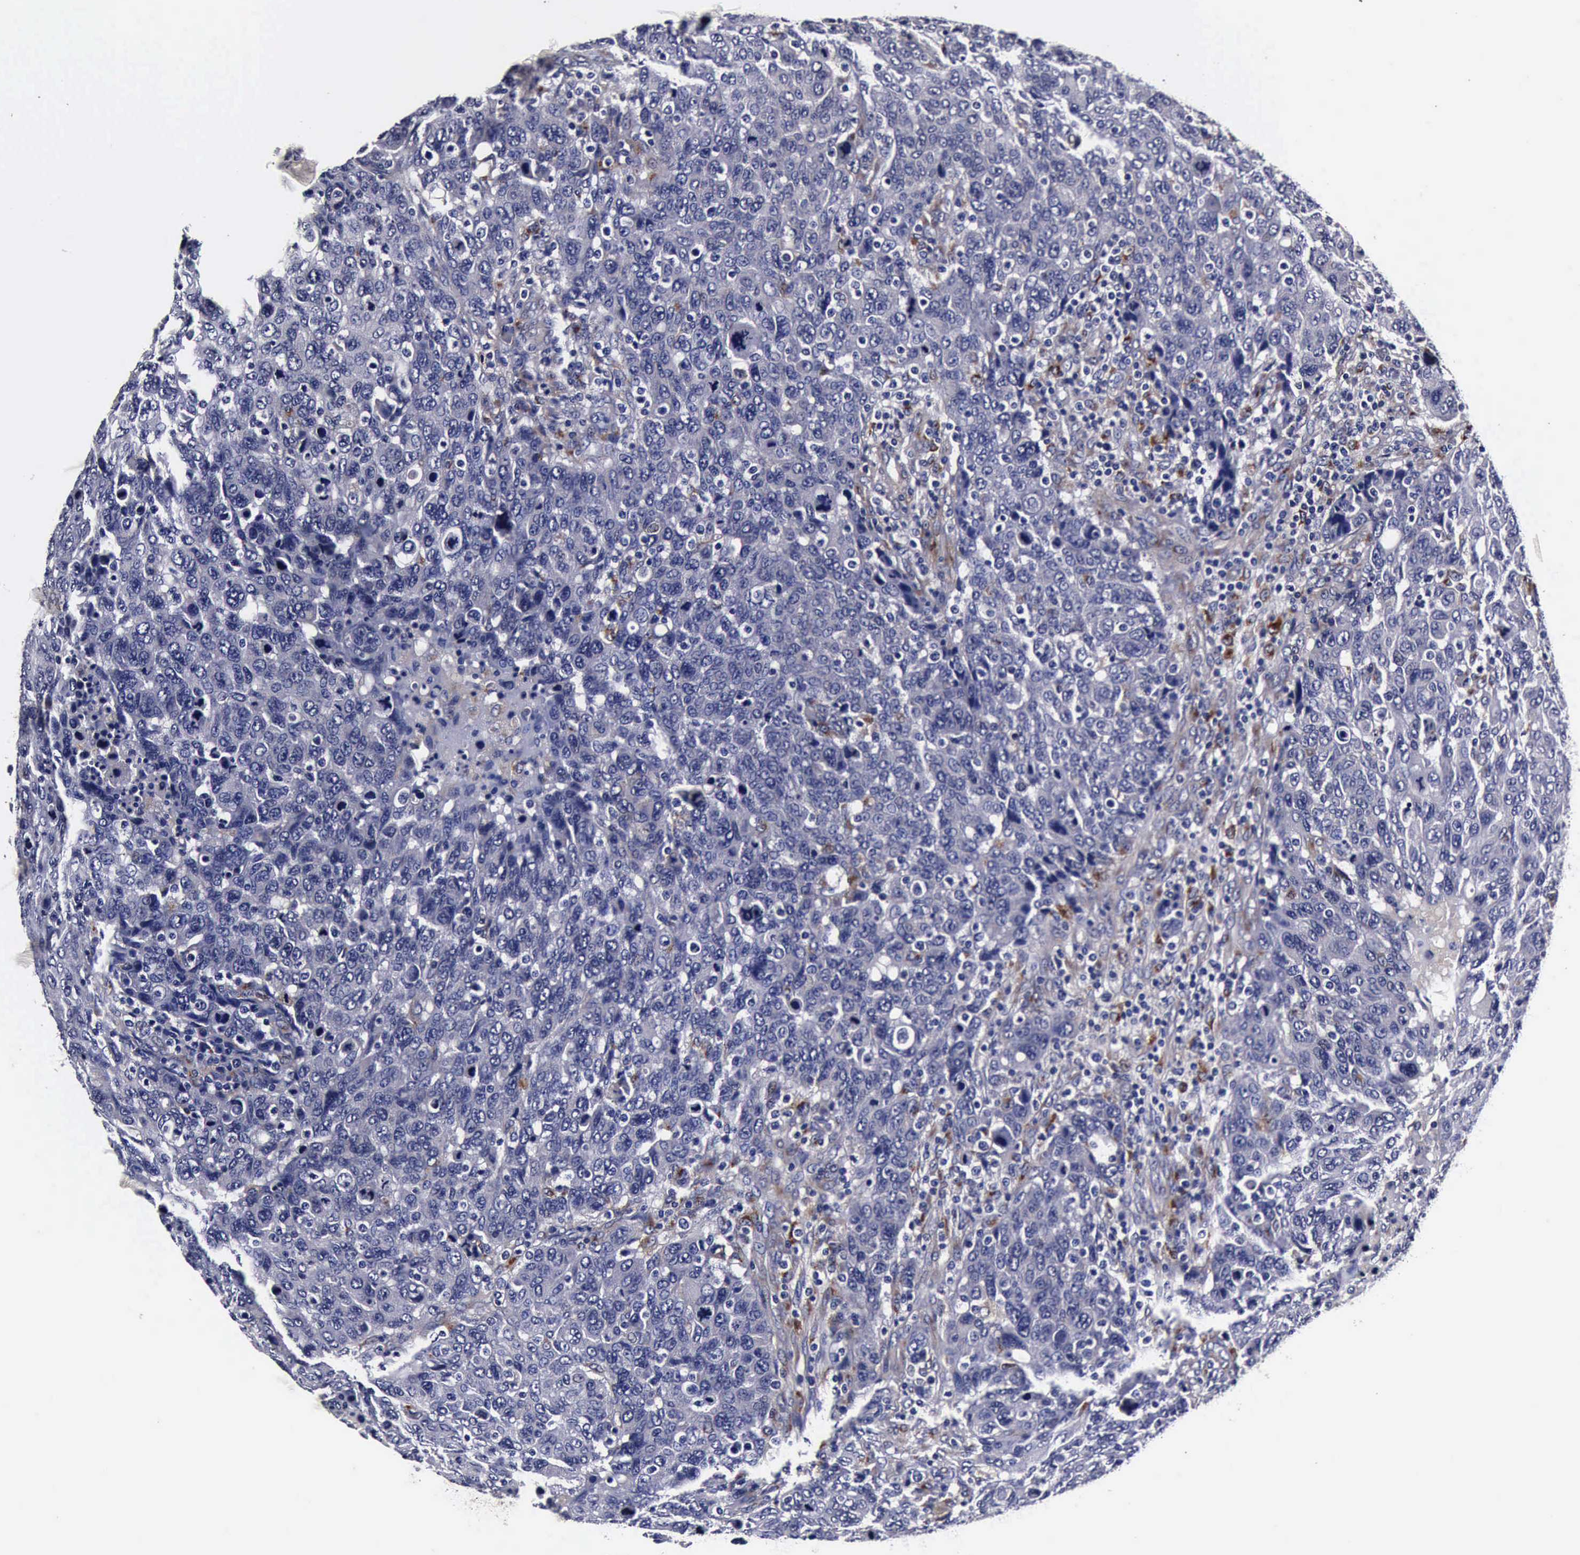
{"staining": {"intensity": "negative", "quantity": "none", "location": "none"}, "tissue": "breast cancer", "cell_type": "Tumor cells", "image_type": "cancer", "snomed": [{"axis": "morphology", "description": "Duct carcinoma"}, {"axis": "topography", "description": "Breast"}], "caption": "Breast cancer (invasive ductal carcinoma) was stained to show a protein in brown. There is no significant staining in tumor cells.", "gene": "CST3", "patient": {"sex": "female", "age": 37}}